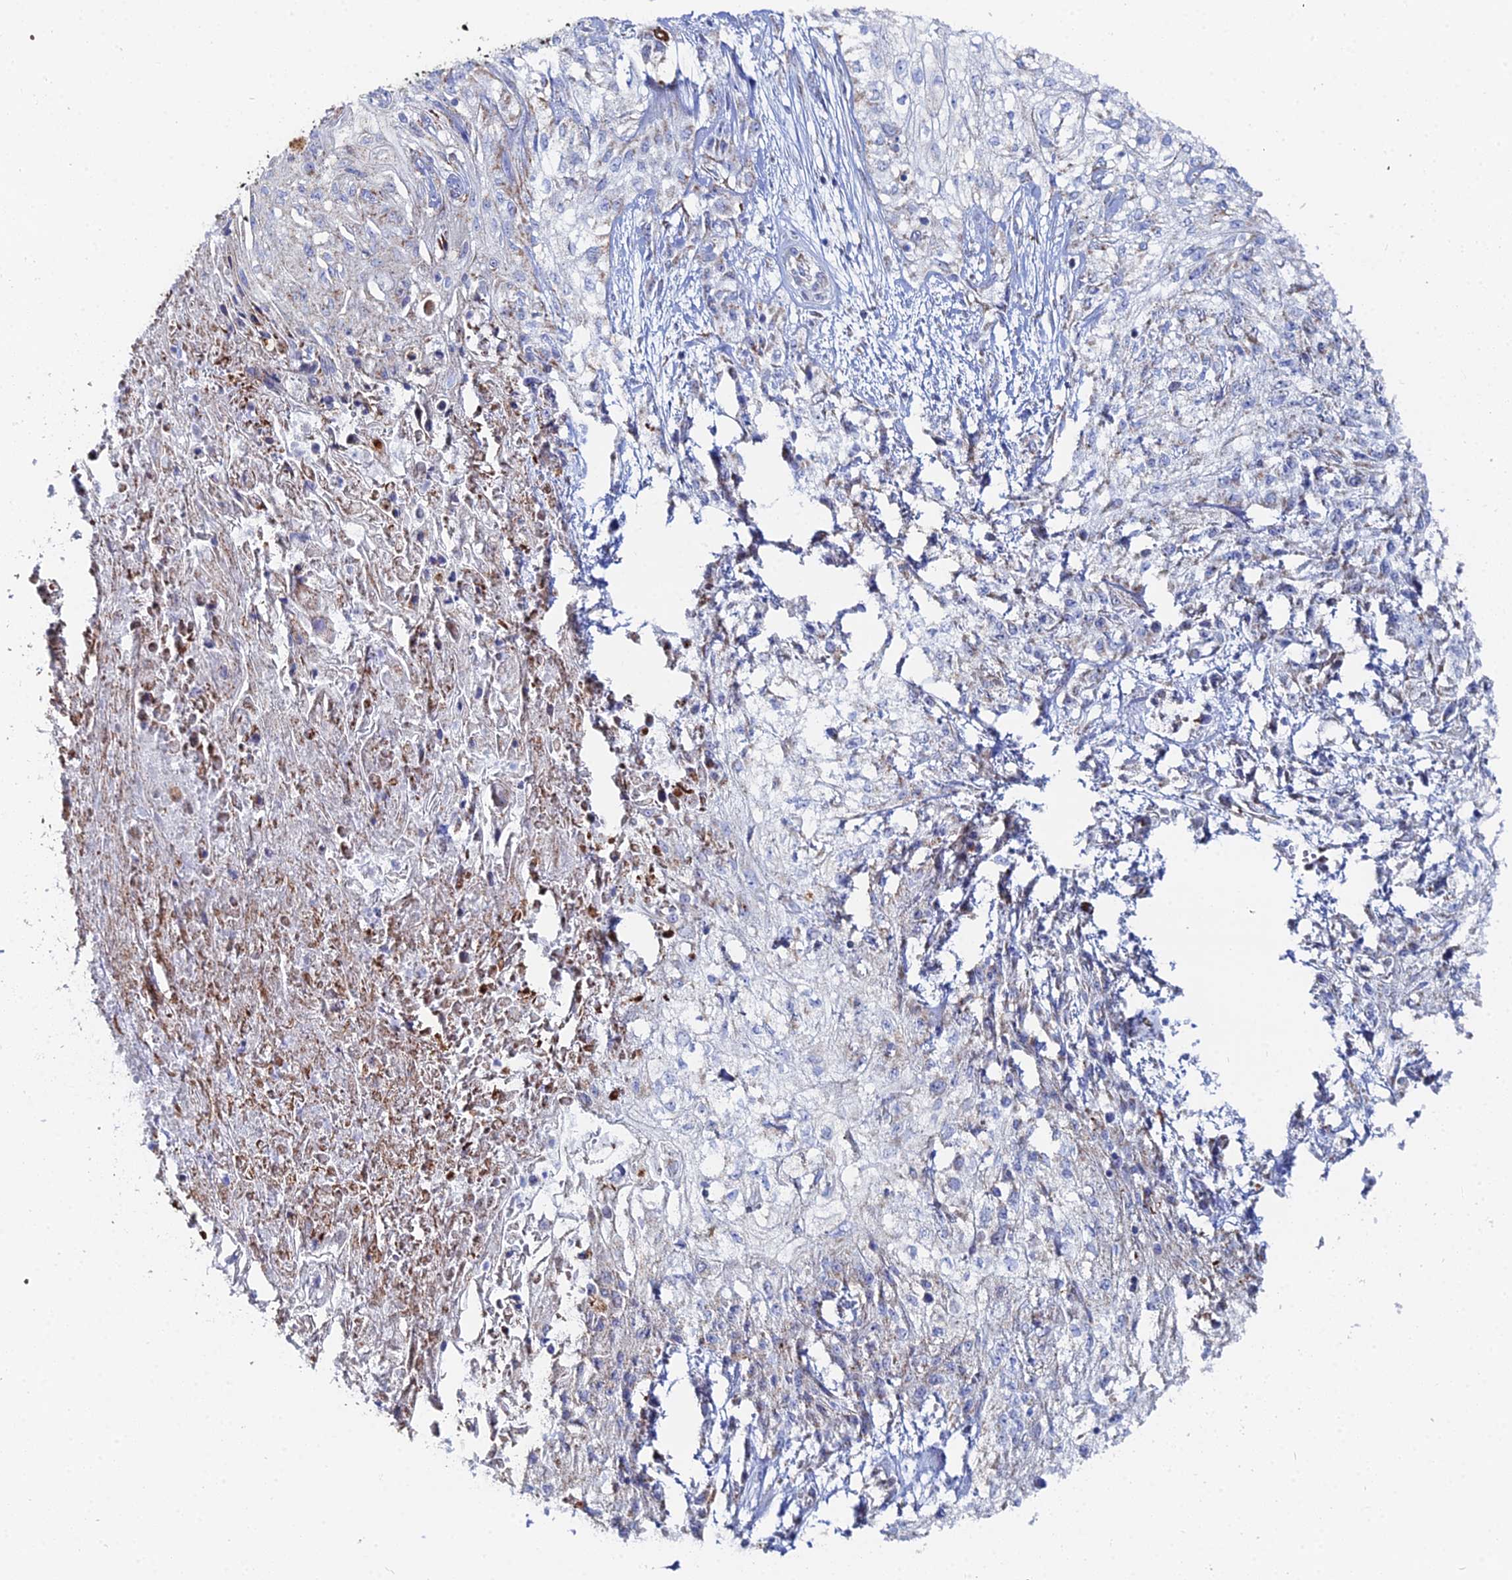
{"staining": {"intensity": "moderate", "quantity": "<25%", "location": "cytoplasmic/membranous"}, "tissue": "skin cancer", "cell_type": "Tumor cells", "image_type": "cancer", "snomed": [{"axis": "morphology", "description": "Squamous cell carcinoma, NOS"}, {"axis": "morphology", "description": "Squamous cell carcinoma, metastatic, NOS"}, {"axis": "topography", "description": "Skin"}, {"axis": "topography", "description": "Lymph node"}], "caption": "Moderate cytoplasmic/membranous staining is appreciated in about <25% of tumor cells in squamous cell carcinoma (skin).", "gene": "MPC1", "patient": {"sex": "male", "age": 75}}